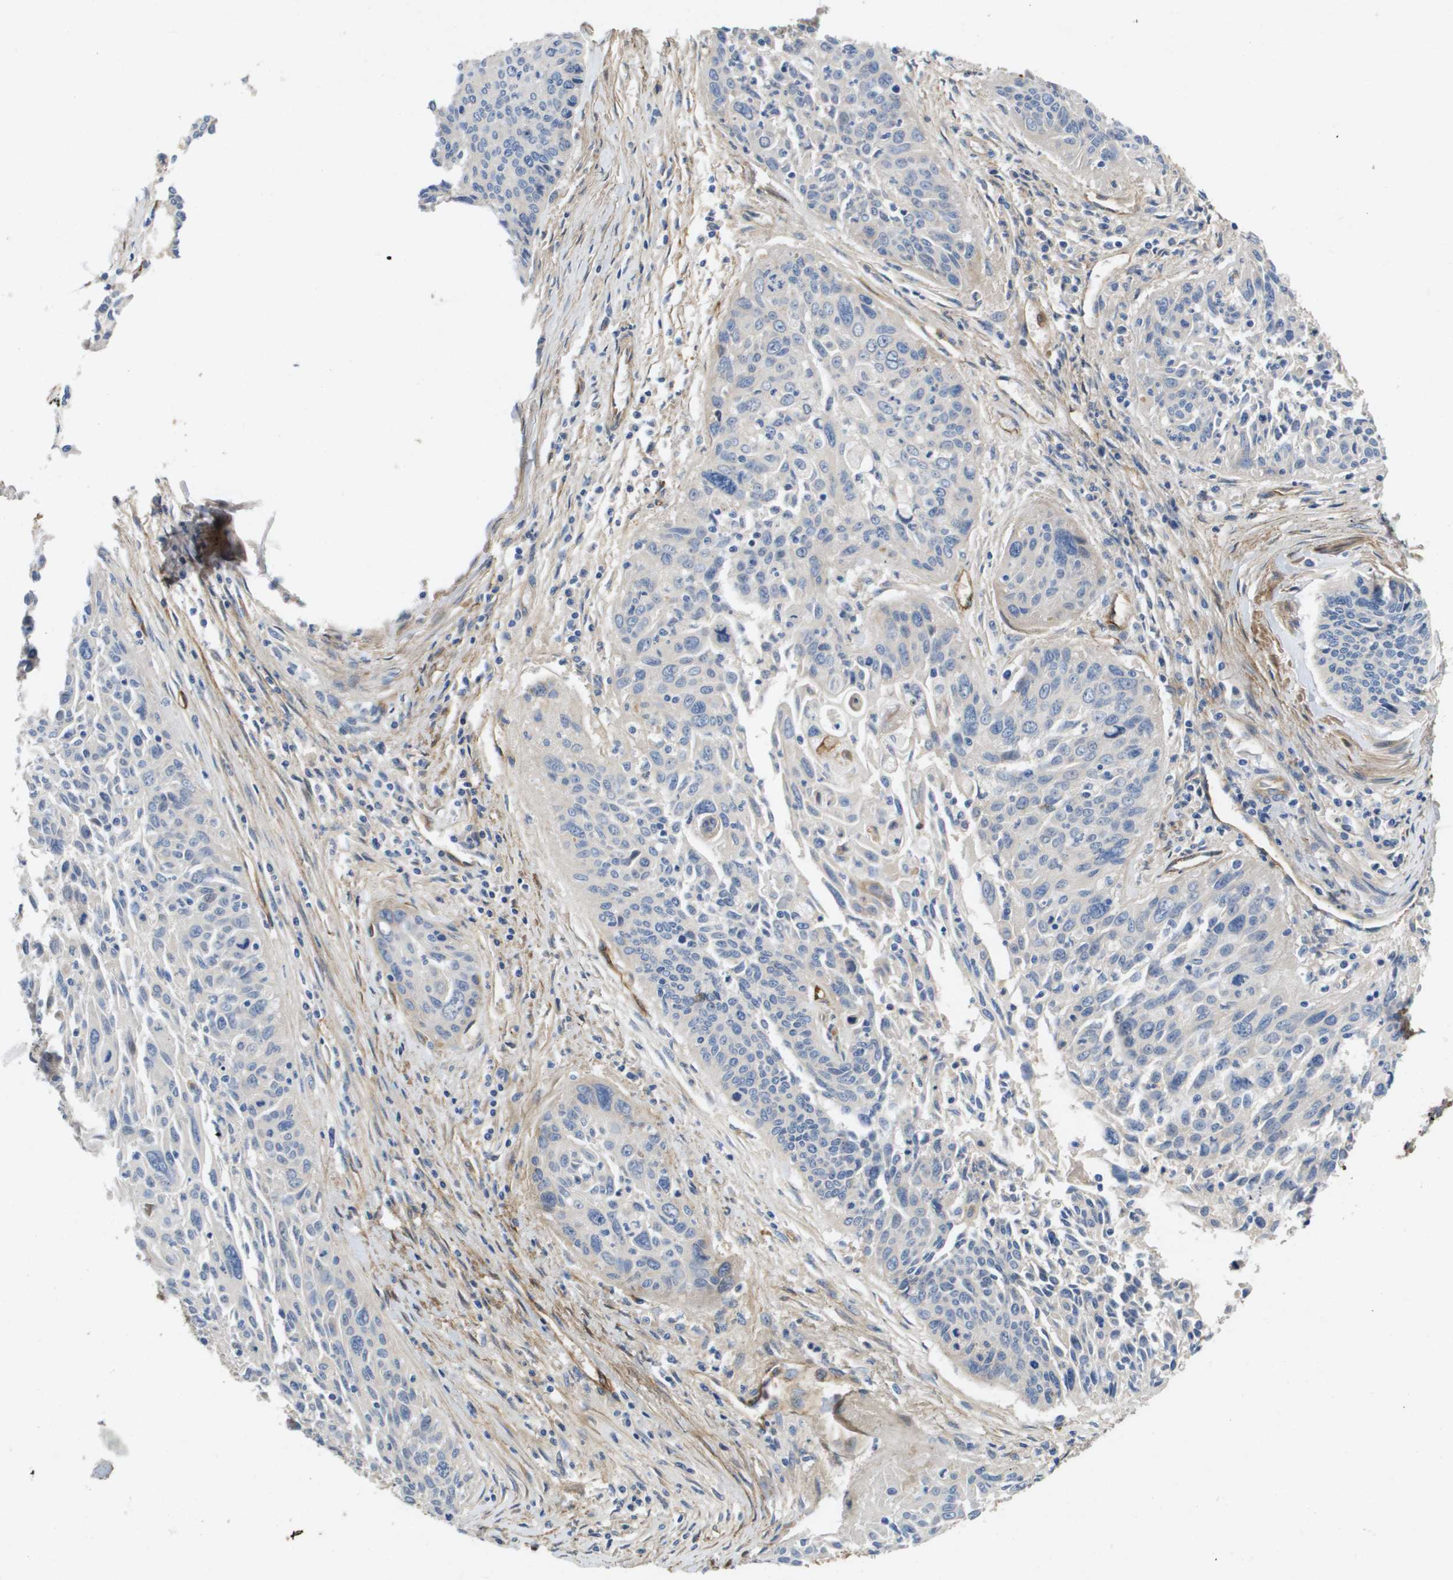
{"staining": {"intensity": "negative", "quantity": "none", "location": "none"}, "tissue": "cervical cancer", "cell_type": "Tumor cells", "image_type": "cancer", "snomed": [{"axis": "morphology", "description": "Squamous cell carcinoma, NOS"}, {"axis": "topography", "description": "Cervix"}], "caption": "Tumor cells show no significant expression in cervical cancer (squamous cell carcinoma).", "gene": "ENTPD2", "patient": {"sex": "female", "age": 55}}